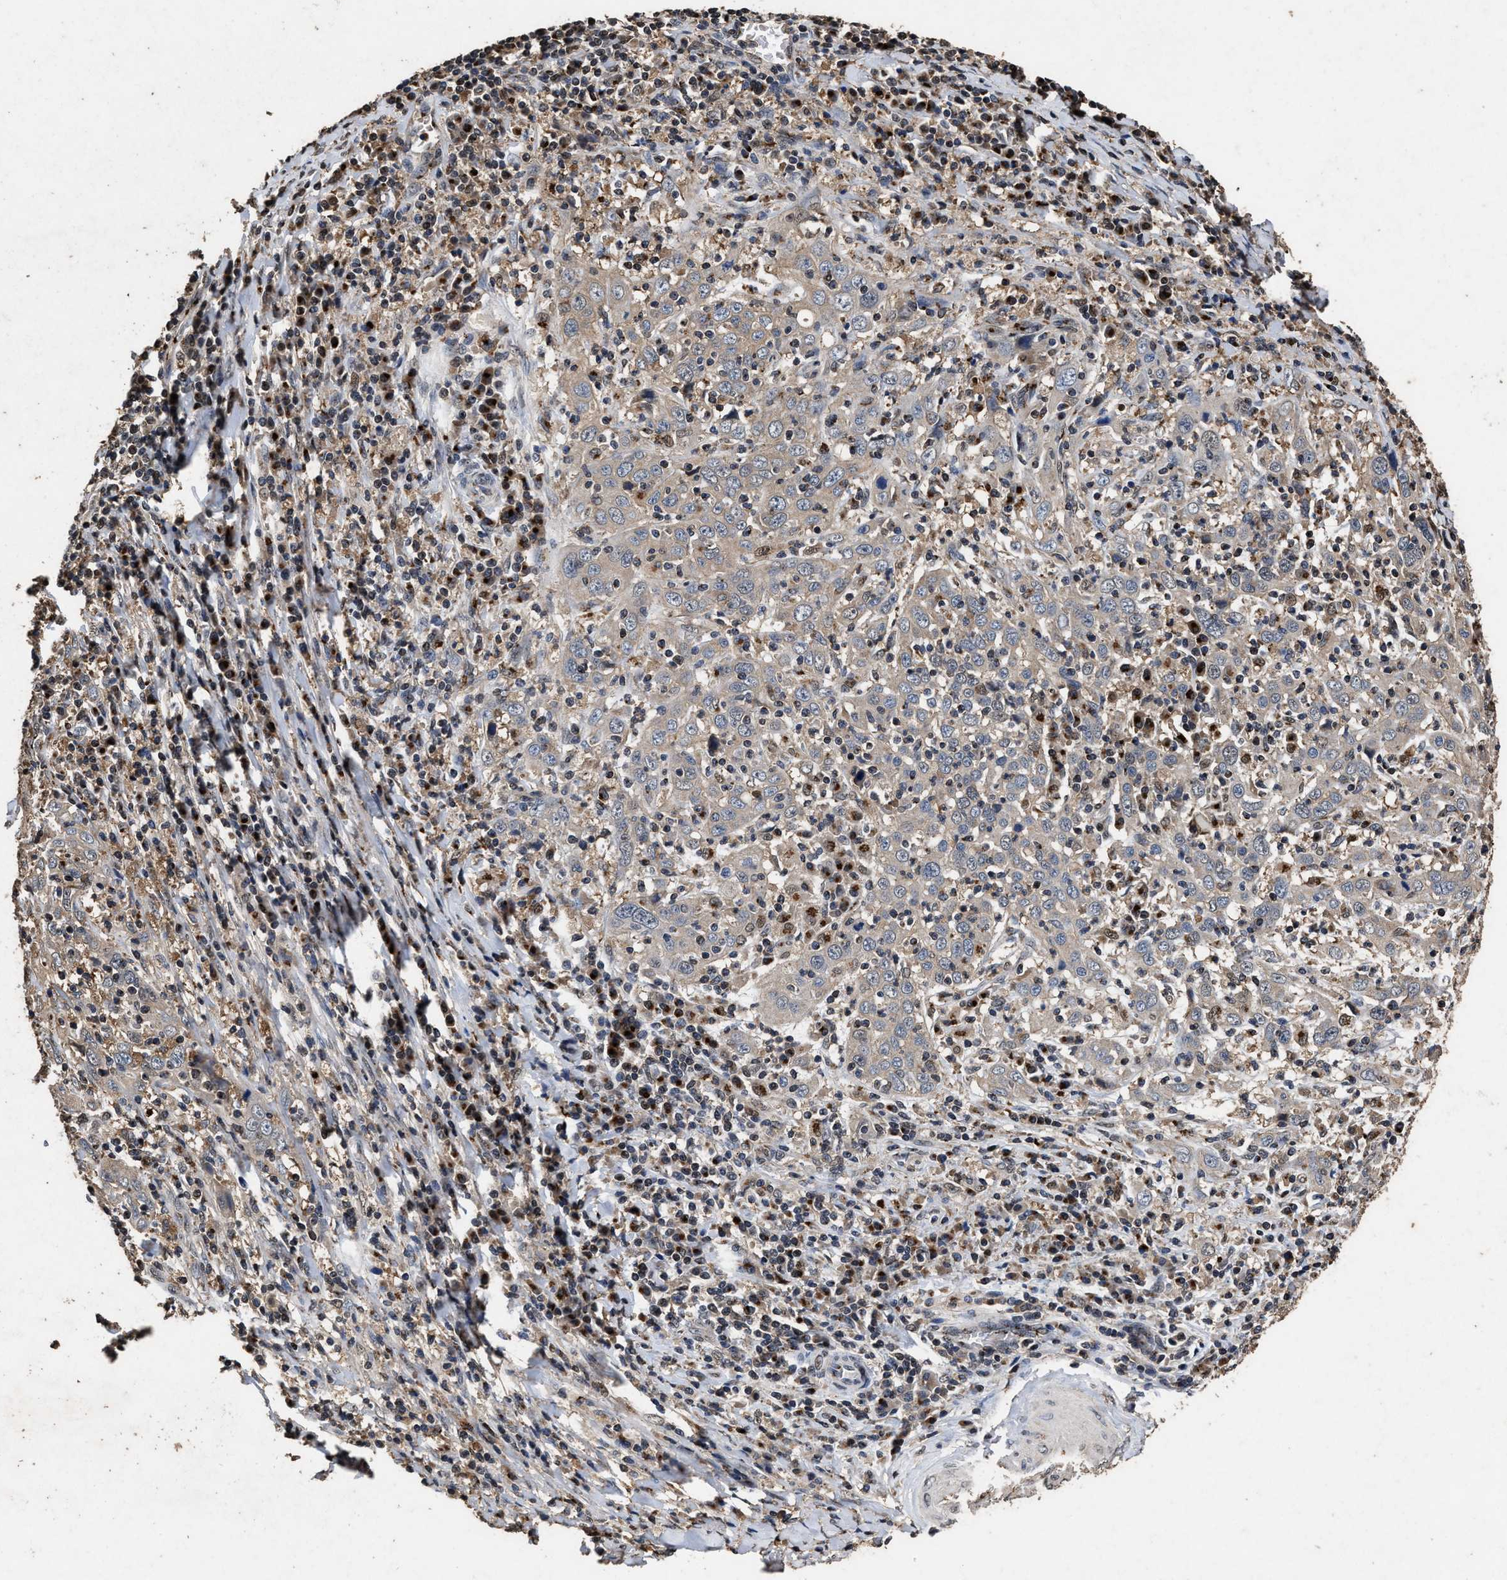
{"staining": {"intensity": "negative", "quantity": "none", "location": "none"}, "tissue": "cervical cancer", "cell_type": "Tumor cells", "image_type": "cancer", "snomed": [{"axis": "morphology", "description": "Squamous cell carcinoma, NOS"}, {"axis": "topography", "description": "Cervix"}], "caption": "Tumor cells are negative for protein expression in human cervical cancer (squamous cell carcinoma).", "gene": "TPST2", "patient": {"sex": "female", "age": 46}}